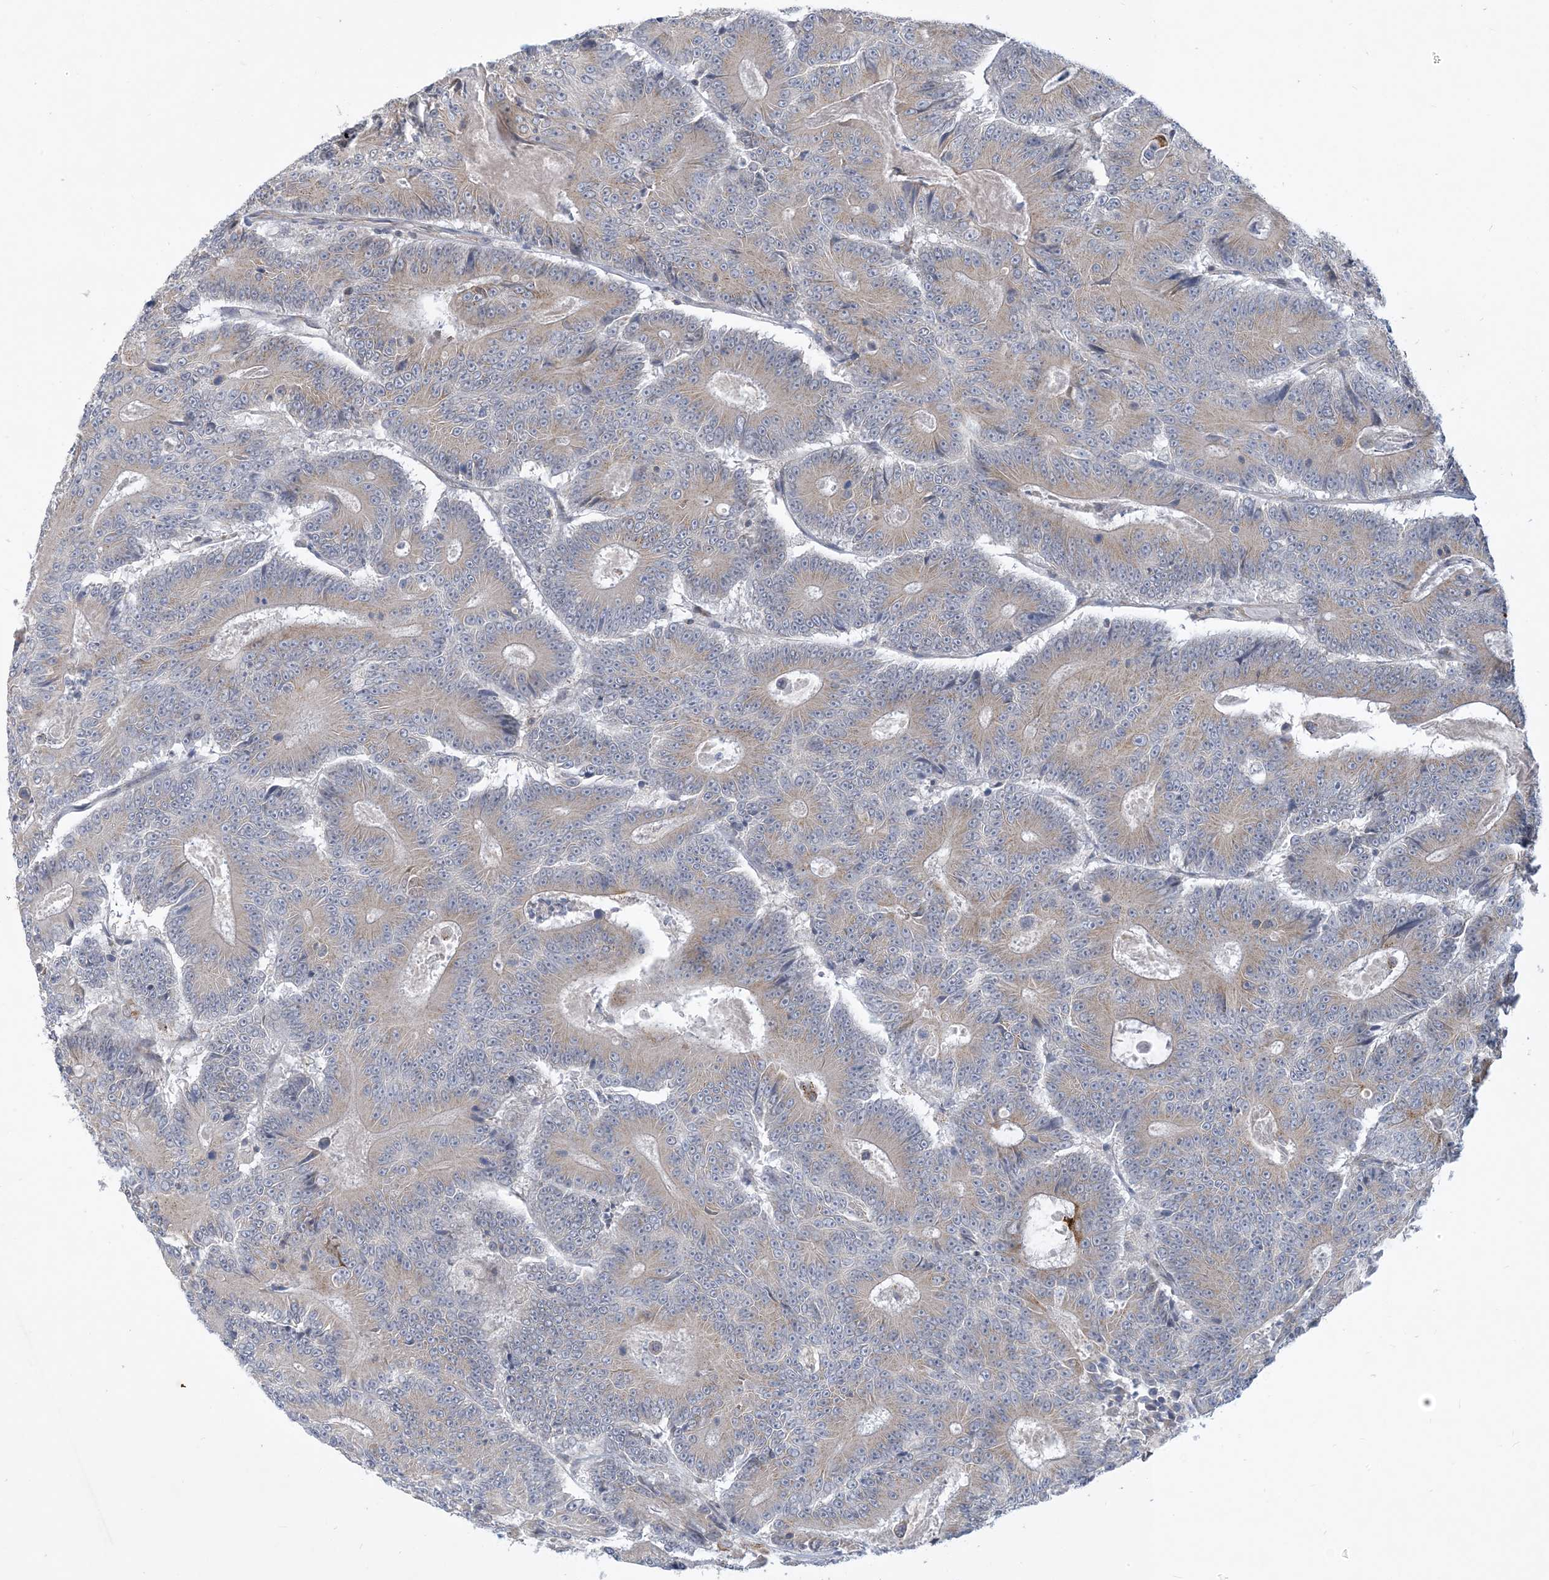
{"staining": {"intensity": "weak", "quantity": ">75%", "location": "cytoplasmic/membranous"}, "tissue": "colorectal cancer", "cell_type": "Tumor cells", "image_type": "cancer", "snomed": [{"axis": "morphology", "description": "Adenocarcinoma, NOS"}, {"axis": "topography", "description": "Colon"}], "caption": "An image of human adenocarcinoma (colorectal) stained for a protein displays weak cytoplasmic/membranous brown staining in tumor cells. (brown staining indicates protein expression, while blue staining denotes nuclei).", "gene": "CCDC14", "patient": {"sex": "male", "age": 83}}